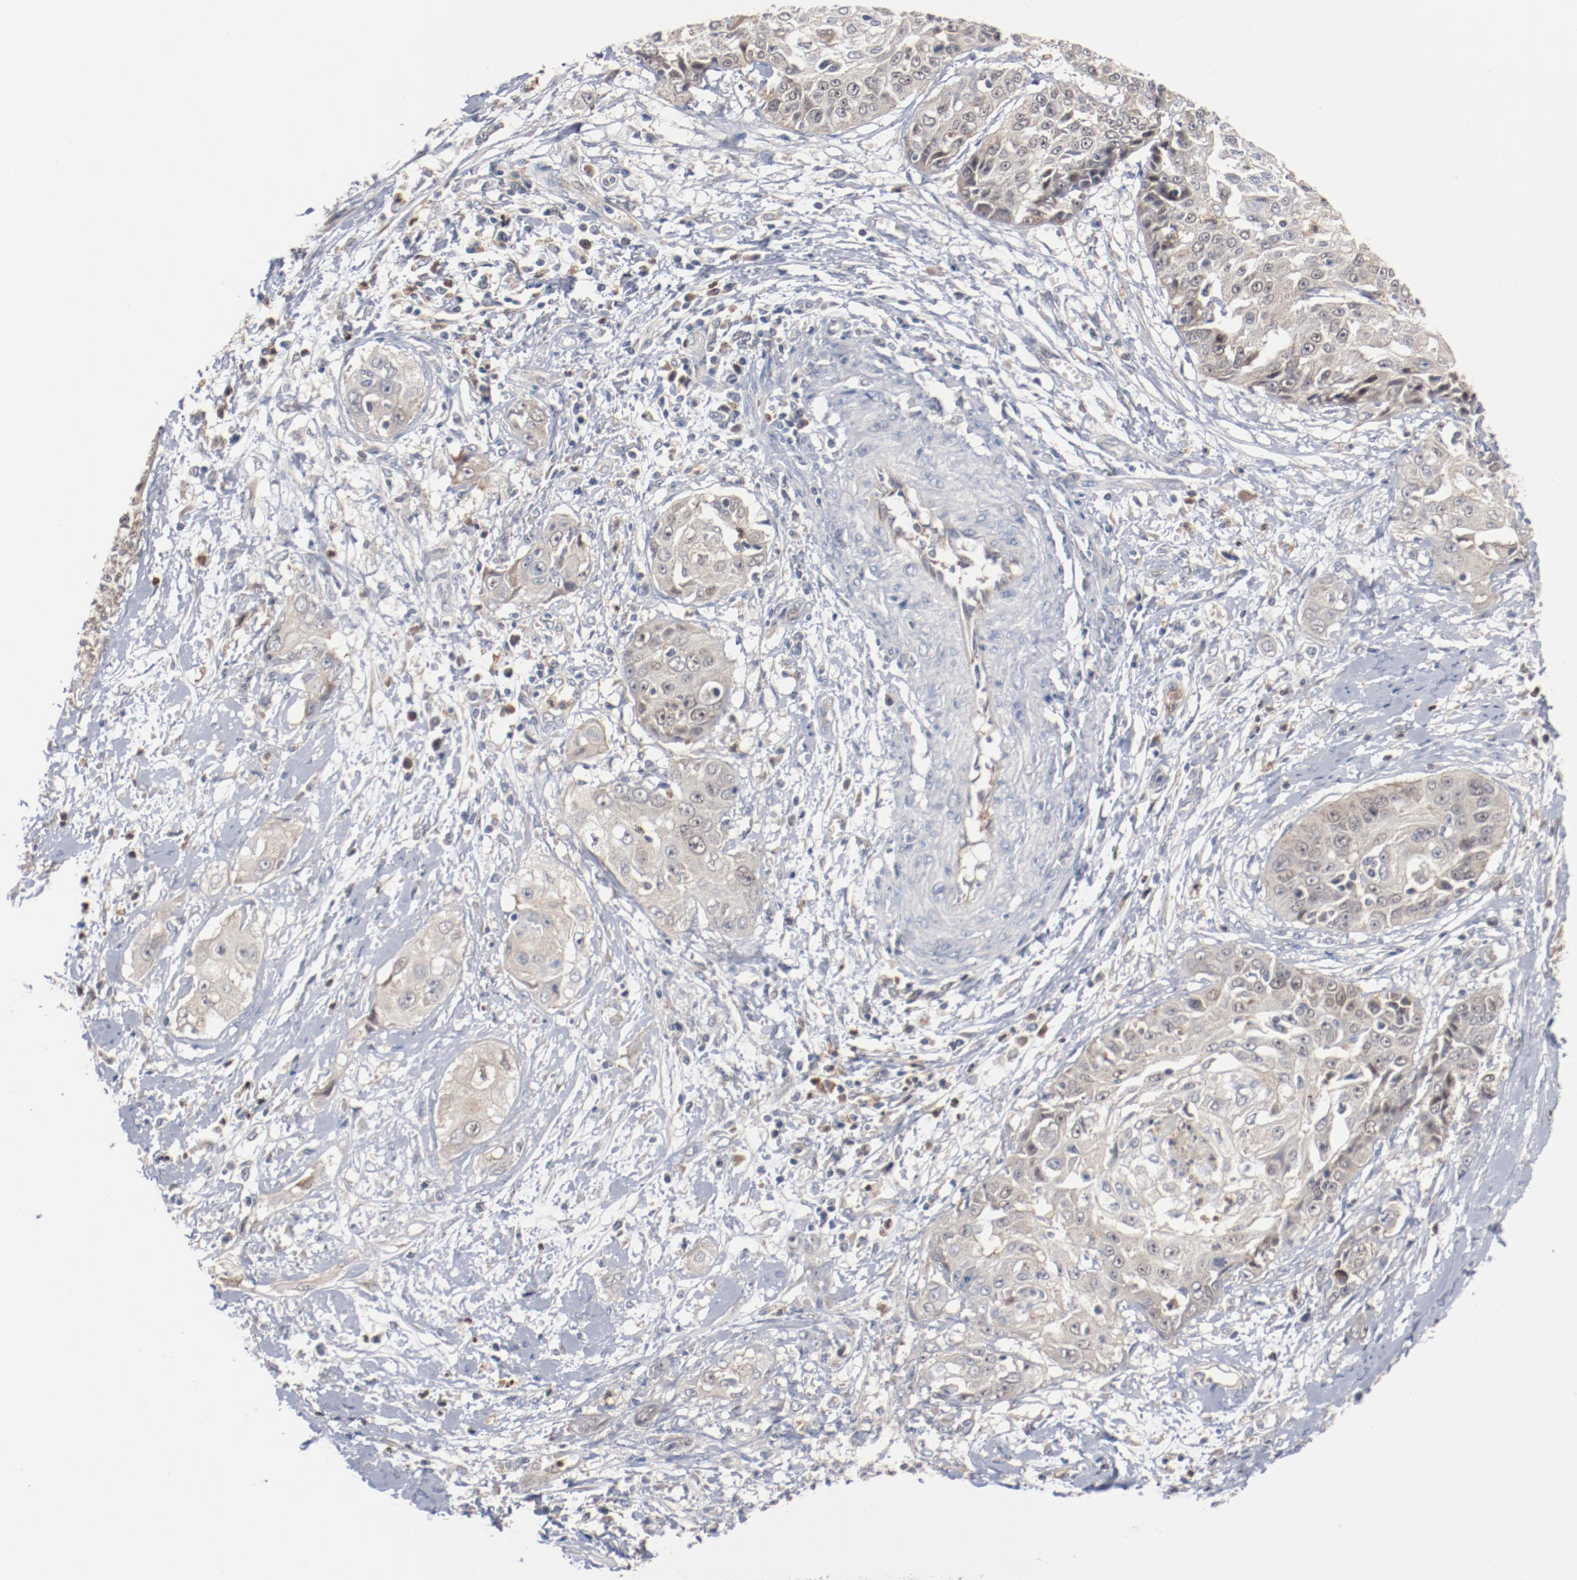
{"staining": {"intensity": "weak", "quantity": ">75%", "location": "cytoplasmic/membranous"}, "tissue": "cervical cancer", "cell_type": "Tumor cells", "image_type": "cancer", "snomed": [{"axis": "morphology", "description": "Squamous cell carcinoma, NOS"}, {"axis": "topography", "description": "Cervix"}], "caption": "Cervical cancer (squamous cell carcinoma) stained with a protein marker displays weak staining in tumor cells.", "gene": "RNASE11", "patient": {"sex": "female", "age": 64}}